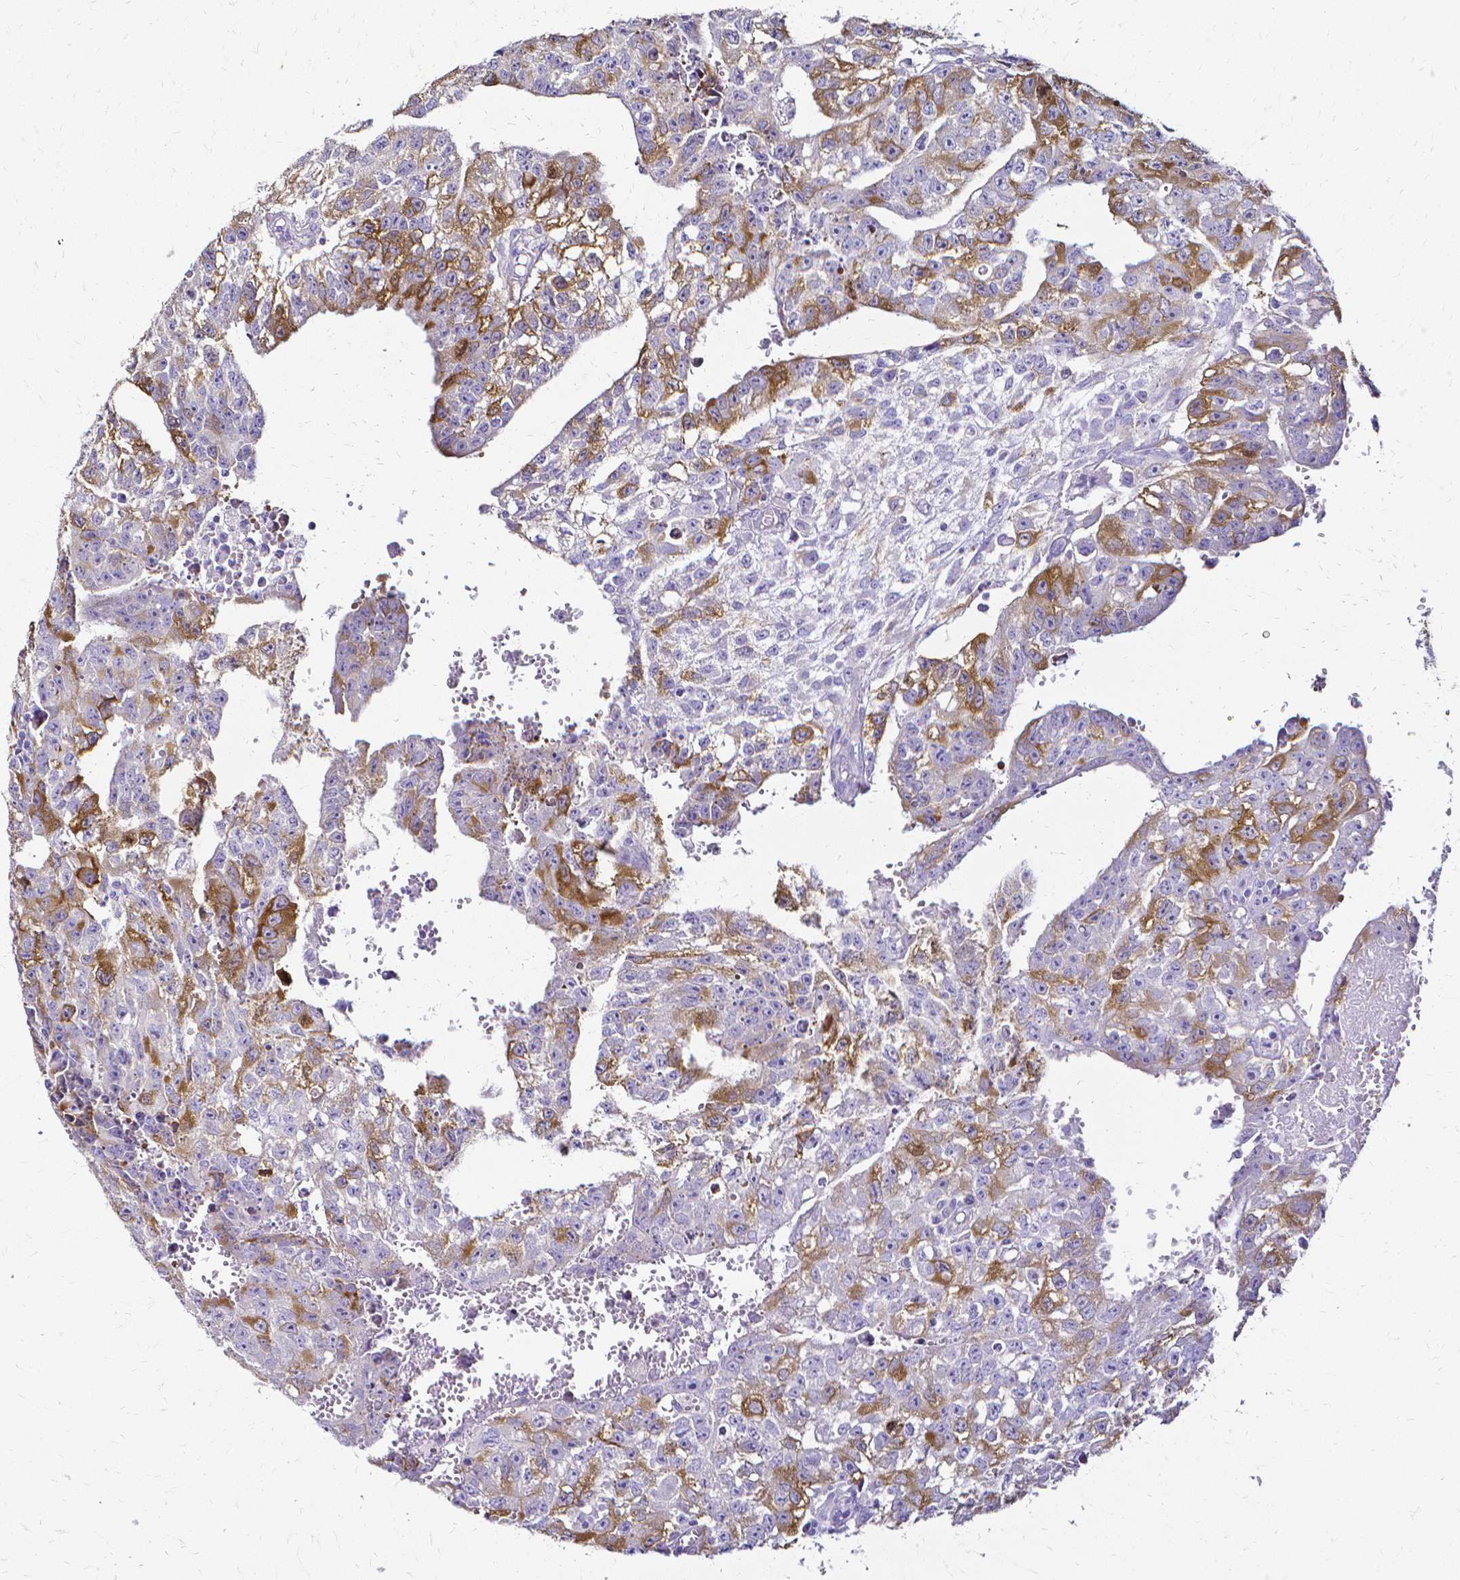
{"staining": {"intensity": "moderate", "quantity": "25%-75%", "location": "cytoplasmic/membranous"}, "tissue": "testis cancer", "cell_type": "Tumor cells", "image_type": "cancer", "snomed": [{"axis": "morphology", "description": "Carcinoma, Embryonal, NOS"}, {"axis": "morphology", "description": "Teratoma, malignant, NOS"}, {"axis": "topography", "description": "Testis"}], "caption": "Immunohistochemistry micrograph of testis embryonal carcinoma stained for a protein (brown), which shows medium levels of moderate cytoplasmic/membranous positivity in about 25%-75% of tumor cells.", "gene": "CCNB1", "patient": {"sex": "male", "age": 24}}